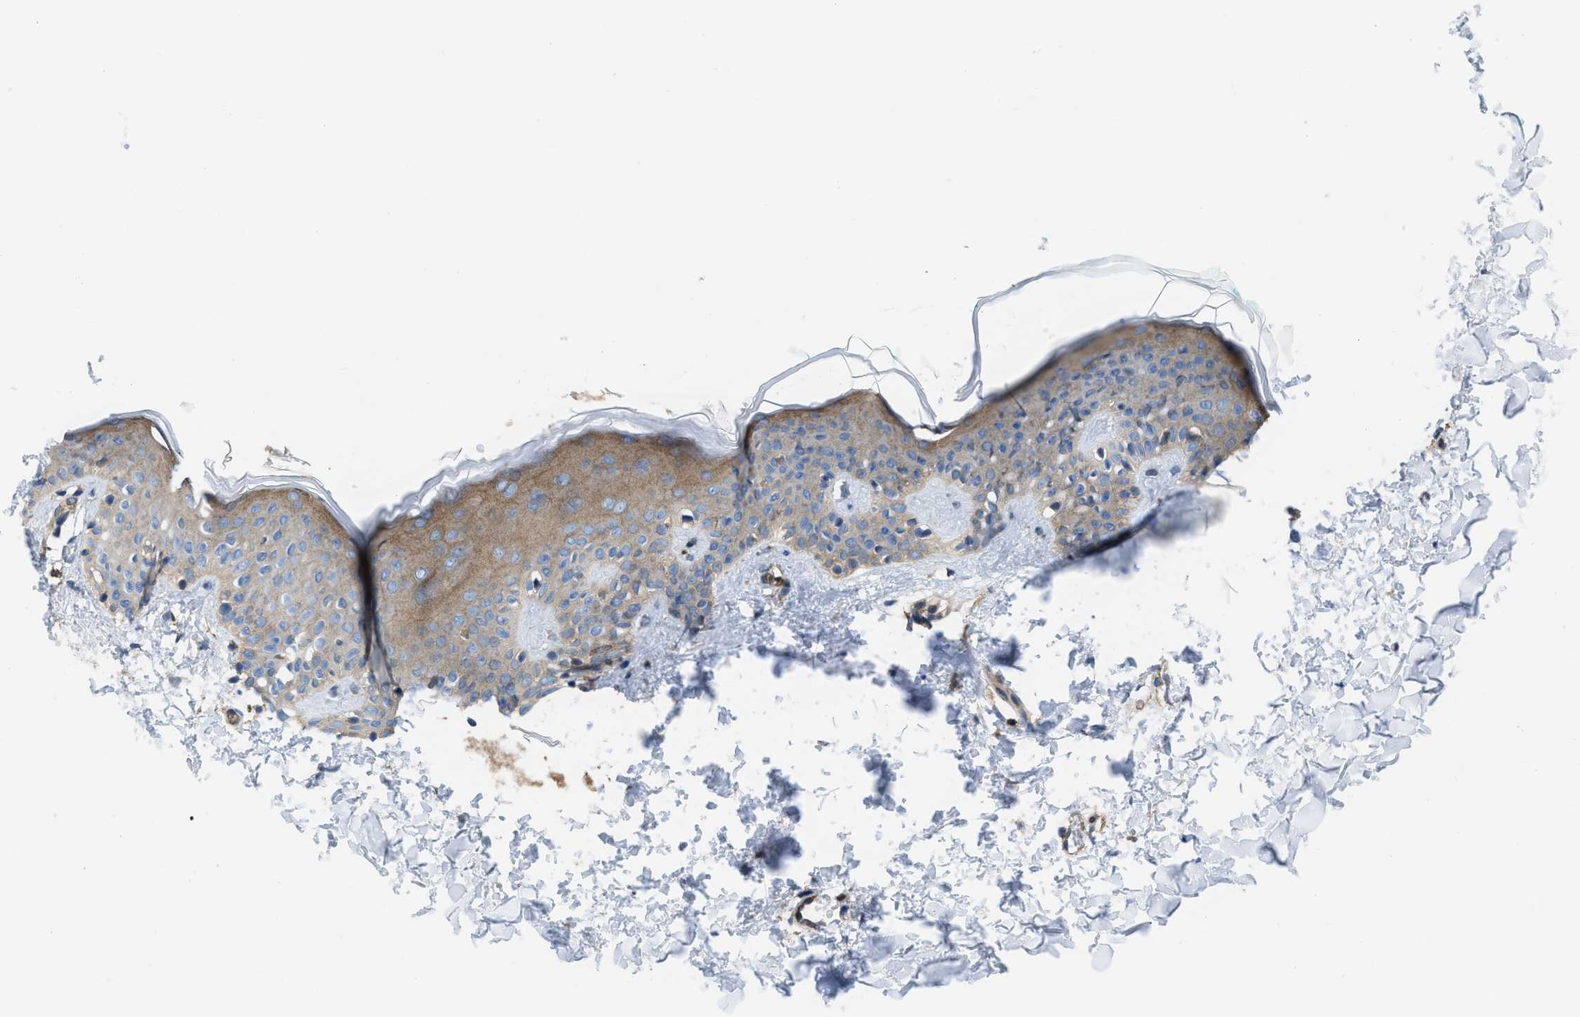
{"staining": {"intensity": "moderate", "quantity": ">75%", "location": "cytoplasmic/membranous"}, "tissue": "skin", "cell_type": "Fibroblasts", "image_type": "normal", "snomed": [{"axis": "morphology", "description": "Normal tissue, NOS"}, {"axis": "topography", "description": "Skin"}], "caption": "This micrograph reveals unremarkable skin stained with immunohistochemistry (IHC) to label a protein in brown. The cytoplasmic/membranous of fibroblasts show moderate positivity for the protein. Nuclei are counter-stained blue.", "gene": "MYO18A", "patient": {"sex": "male", "age": 30}}